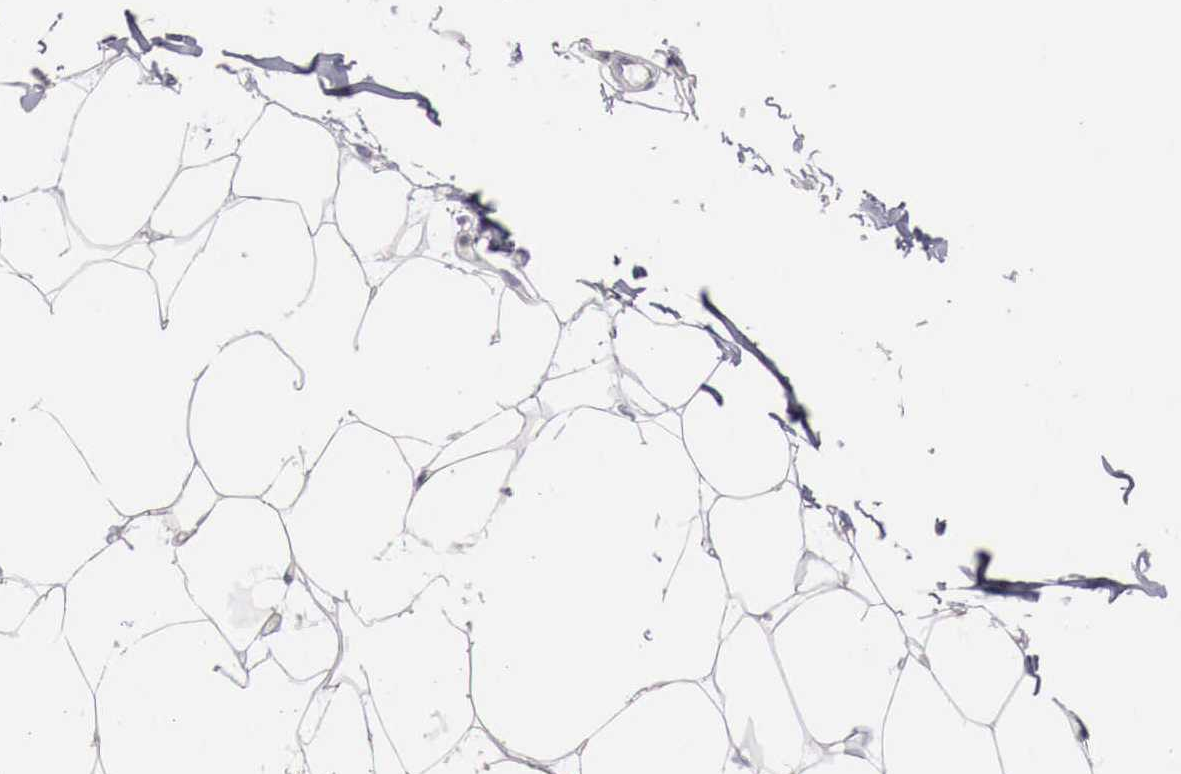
{"staining": {"intensity": "negative", "quantity": "none", "location": "none"}, "tissue": "adipose tissue", "cell_type": "Adipocytes", "image_type": "normal", "snomed": [{"axis": "morphology", "description": "Normal tissue, NOS"}, {"axis": "topography", "description": "Breast"}], "caption": "High power microscopy photomicrograph of an immunohistochemistry (IHC) micrograph of normal adipose tissue, revealing no significant expression in adipocytes. The staining is performed using DAB (3,3'-diaminobenzidine) brown chromogen with nuclei counter-stained in using hematoxylin.", "gene": "NSDHL", "patient": {"sex": "female", "age": 45}}